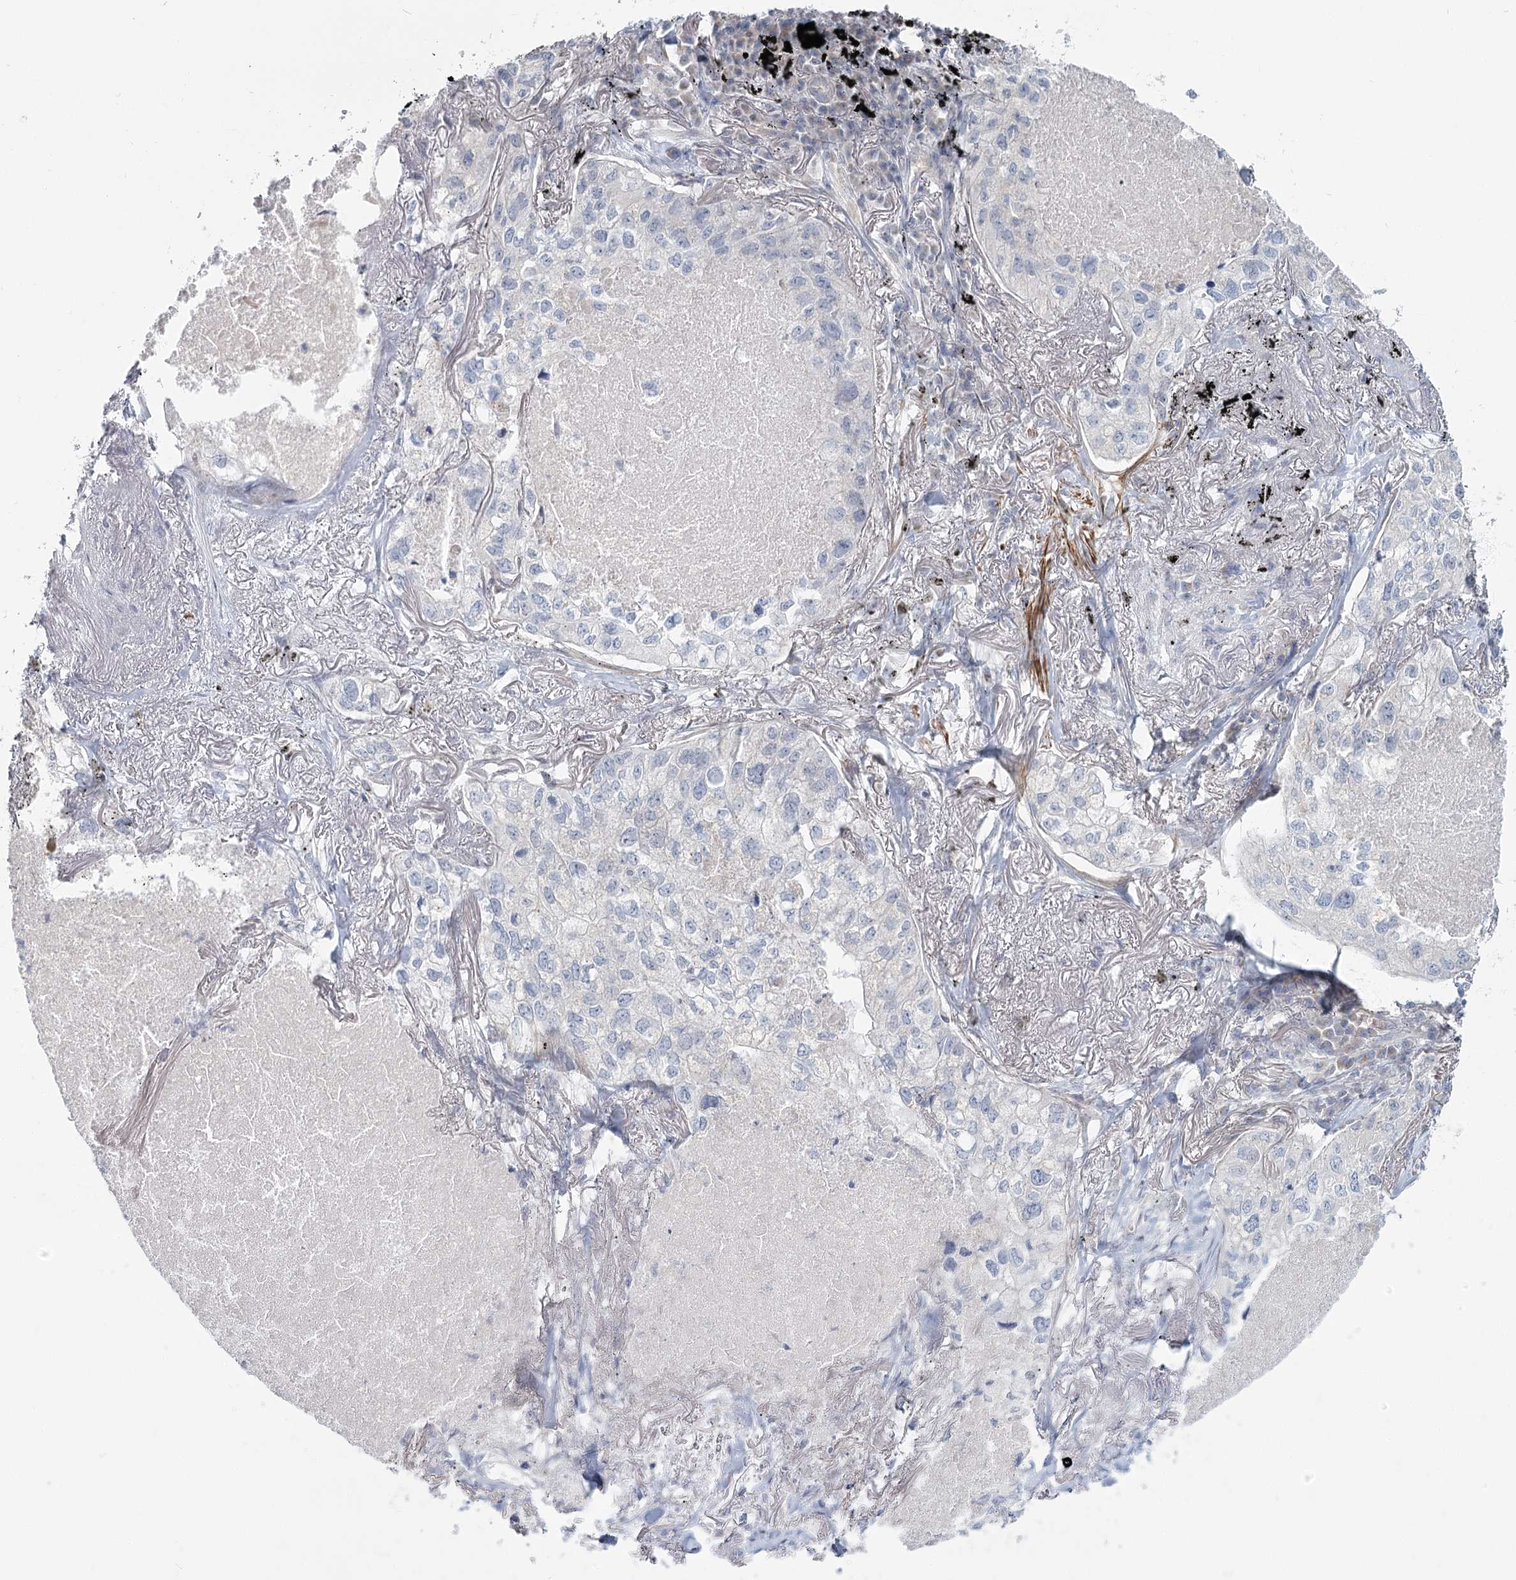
{"staining": {"intensity": "negative", "quantity": "none", "location": "none"}, "tissue": "lung cancer", "cell_type": "Tumor cells", "image_type": "cancer", "snomed": [{"axis": "morphology", "description": "Adenocarcinoma, NOS"}, {"axis": "topography", "description": "Lung"}], "caption": "A photomicrograph of lung cancer (adenocarcinoma) stained for a protein demonstrates no brown staining in tumor cells.", "gene": "USP11", "patient": {"sex": "male", "age": 65}}